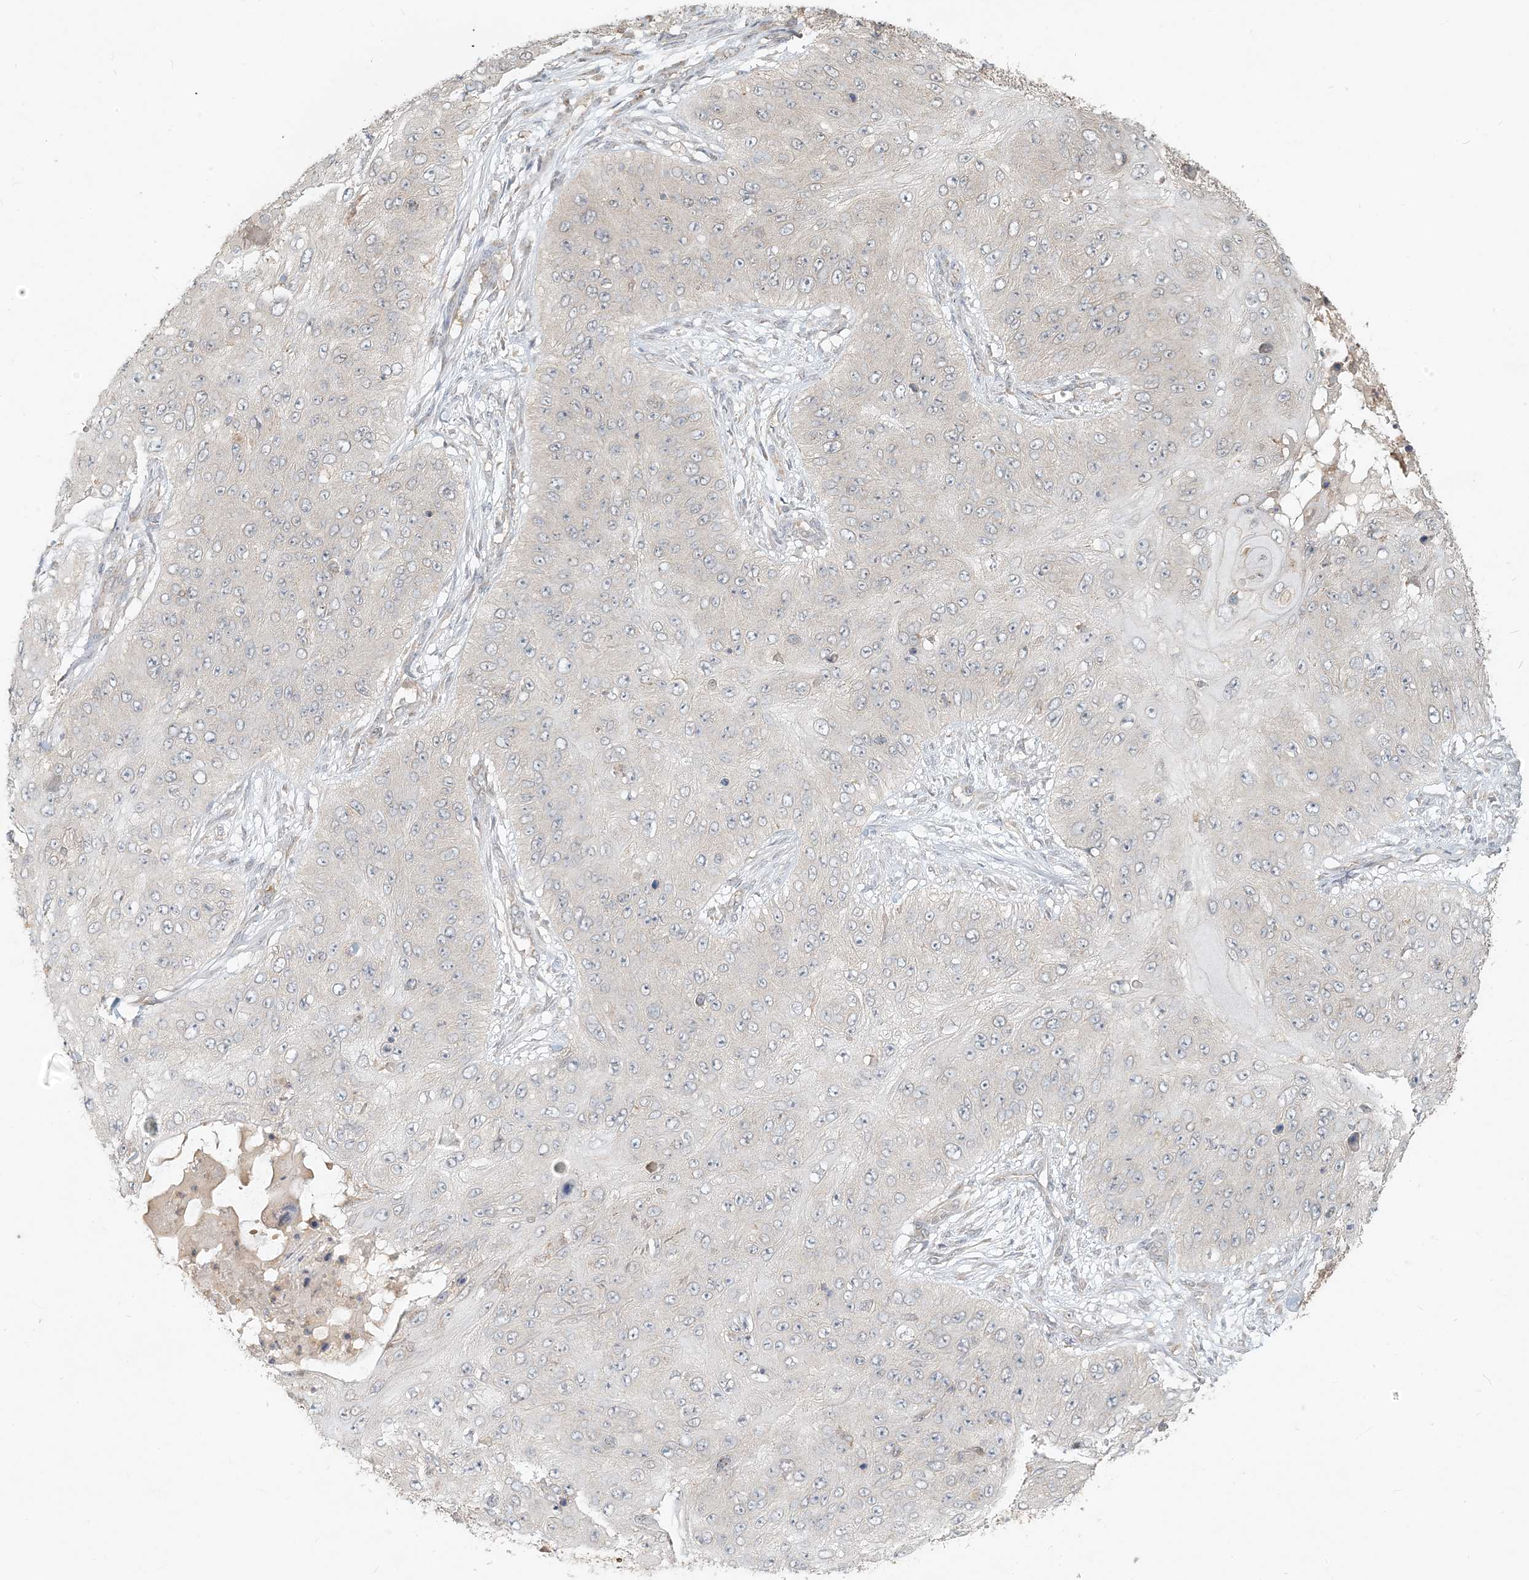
{"staining": {"intensity": "negative", "quantity": "none", "location": "none"}, "tissue": "skin cancer", "cell_type": "Tumor cells", "image_type": "cancer", "snomed": [{"axis": "morphology", "description": "Squamous cell carcinoma, NOS"}, {"axis": "topography", "description": "Skin"}], "caption": "DAB (3,3'-diaminobenzidine) immunohistochemical staining of human squamous cell carcinoma (skin) reveals no significant positivity in tumor cells.", "gene": "MCOLN1", "patient": {"sex": "female", "age": 80}}